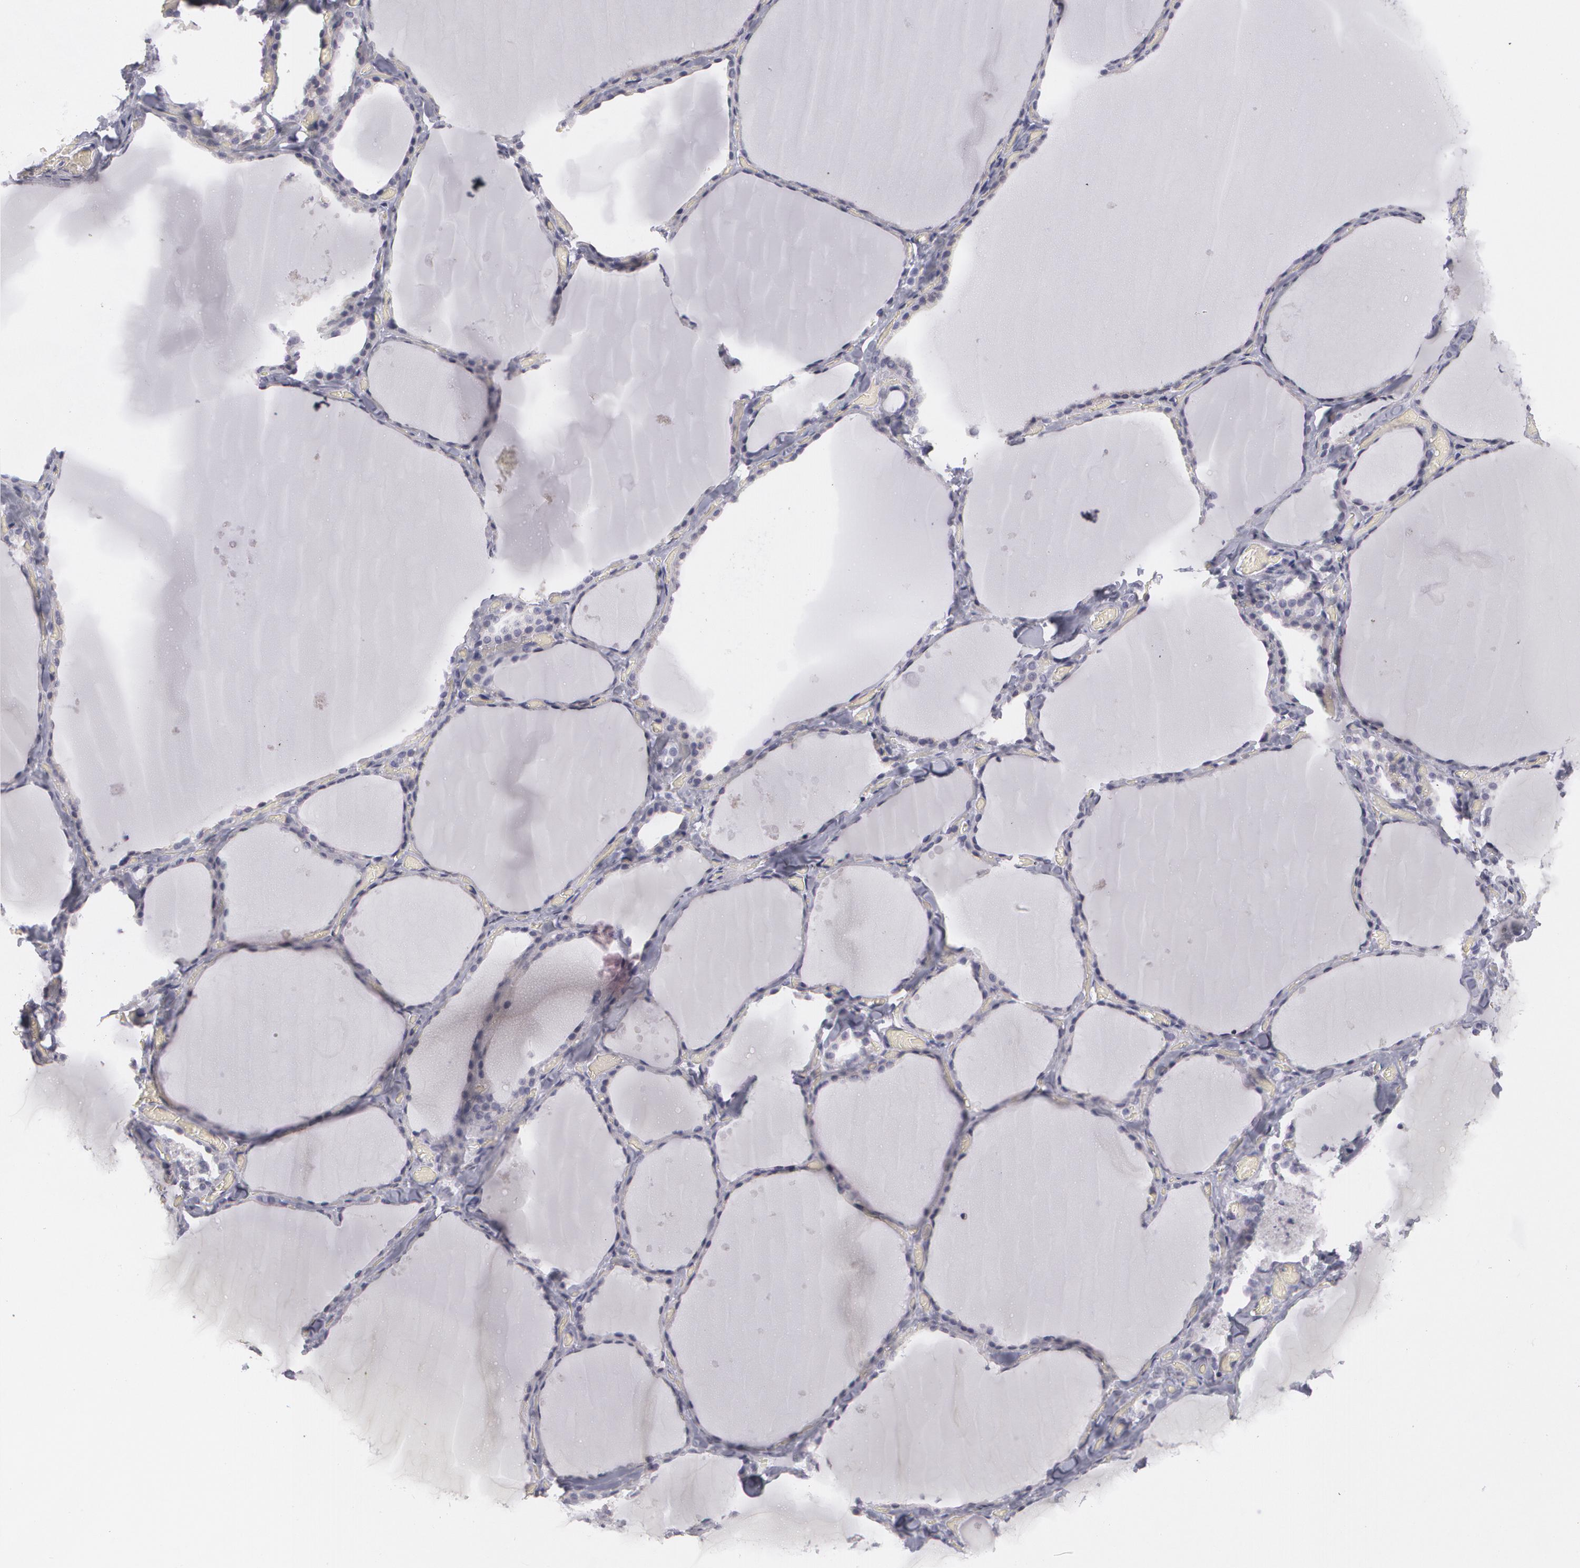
{"staining": {"intensity": "negative", "quantity": "none", "location": "none"}, "tissue": "thyroid gland", "cell_type": "Glandular cells", "image_type": "normal", "snomed": [{"axis": "morphology", "description": "Normal tissue, NOS"}, {"axis": "topography", "description": "Thyroid gland"}], "caption": "Thyroid gland stained for a protein using immunohistochemistry shows no staining glandular cells.", "gene": "MBNL3", "patient": {"sex": "male", "age": 34}}